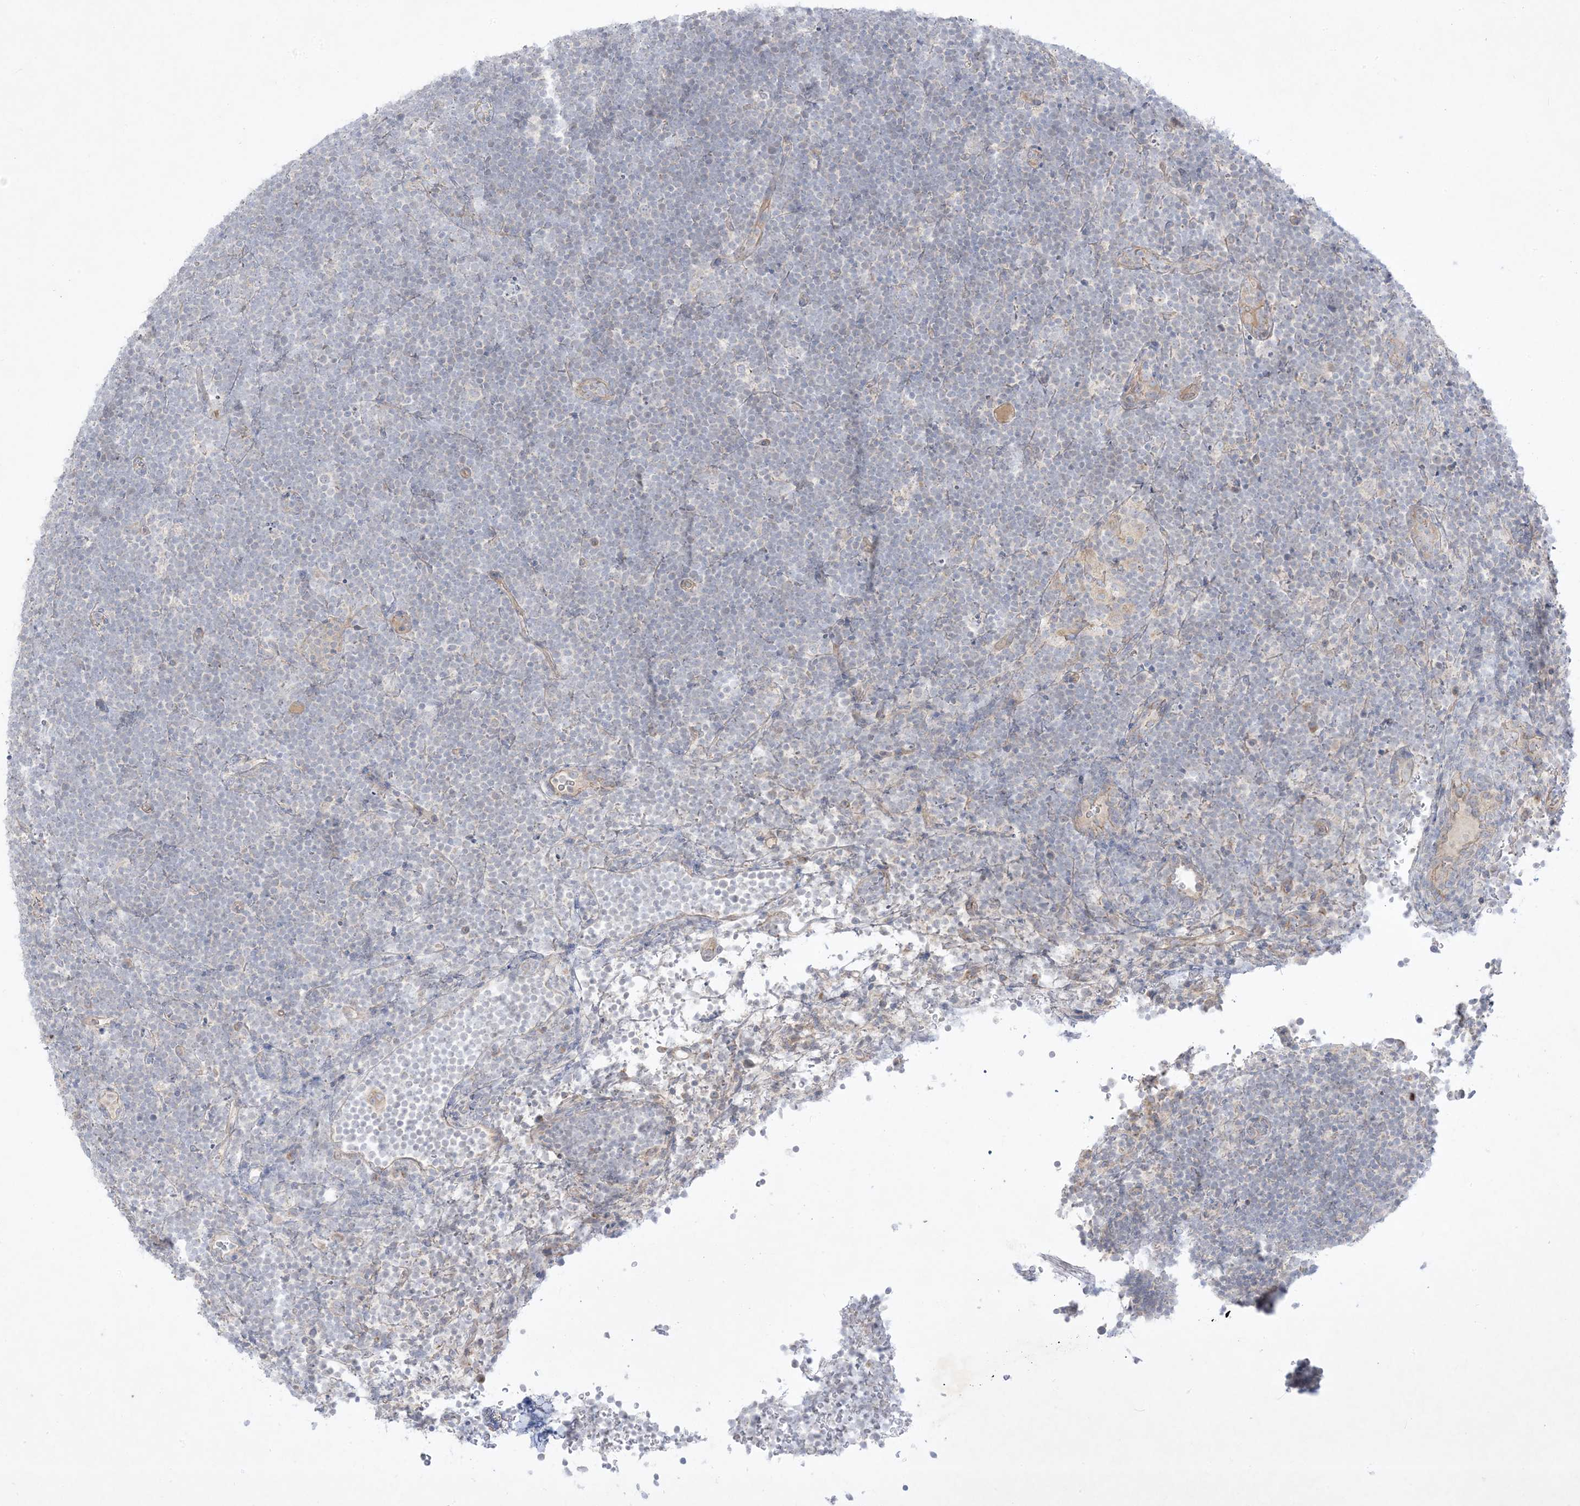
{"staining": {"intensity": "negative", "quantity": "none", "location": "none"}, "tissue": "lymphoma", "cell_type": "Tumor cells", "image_type": "cancer", "snomed": [{"axis": "morphology", "description": "Malignant lymphoma, non-Hodgkin's type, High grade"}, {"axis": "topography", "description": "Lymph node"}], "caption": "The histopathology image shows no significant positivity in tumor cells of malignant lymphoma, non-Hodgkin's type (high-grade).", "gene": "PLEKHA3", "patient": {"sex": "male", "age": 13}}